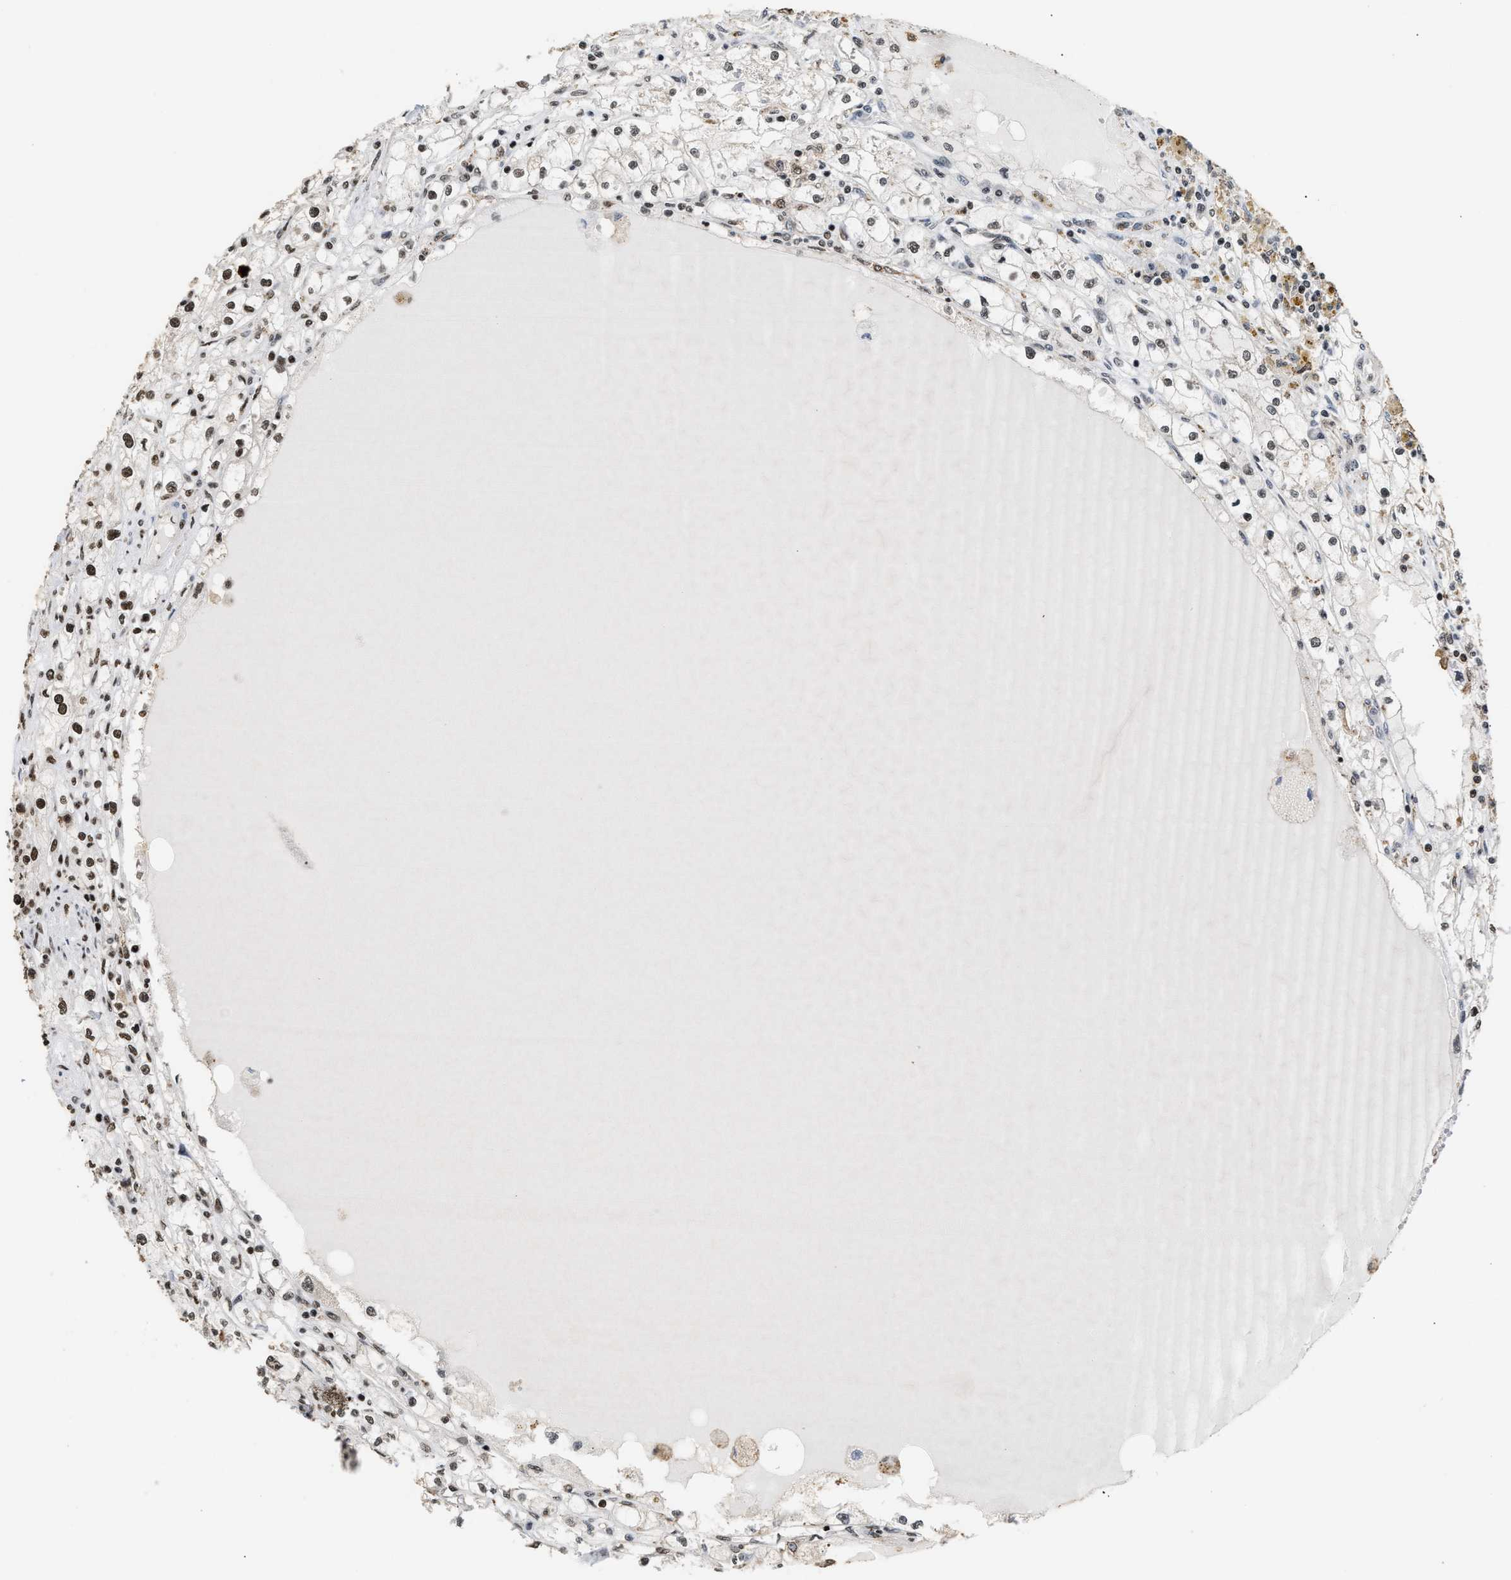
{"staining": {"intensity": "moderate", "quantity": ">75%", "location": "nuclear"}, "tissue": "renal cancer", "cell_type": "Tumor cells", "image_type": "cancer", "snomed": [{"axis": "morphology", "description": "Adenocarcinoma, NOS"}, {"axis": "topography", "description": "Kidney"}], "caption": "Protein expression by IHC exhibits moderate nuclear positivity in approximately >75% of tumor cells in renal cancer.", "gene": "RAD21", "patient": {"sex": "male", "age": 56}}